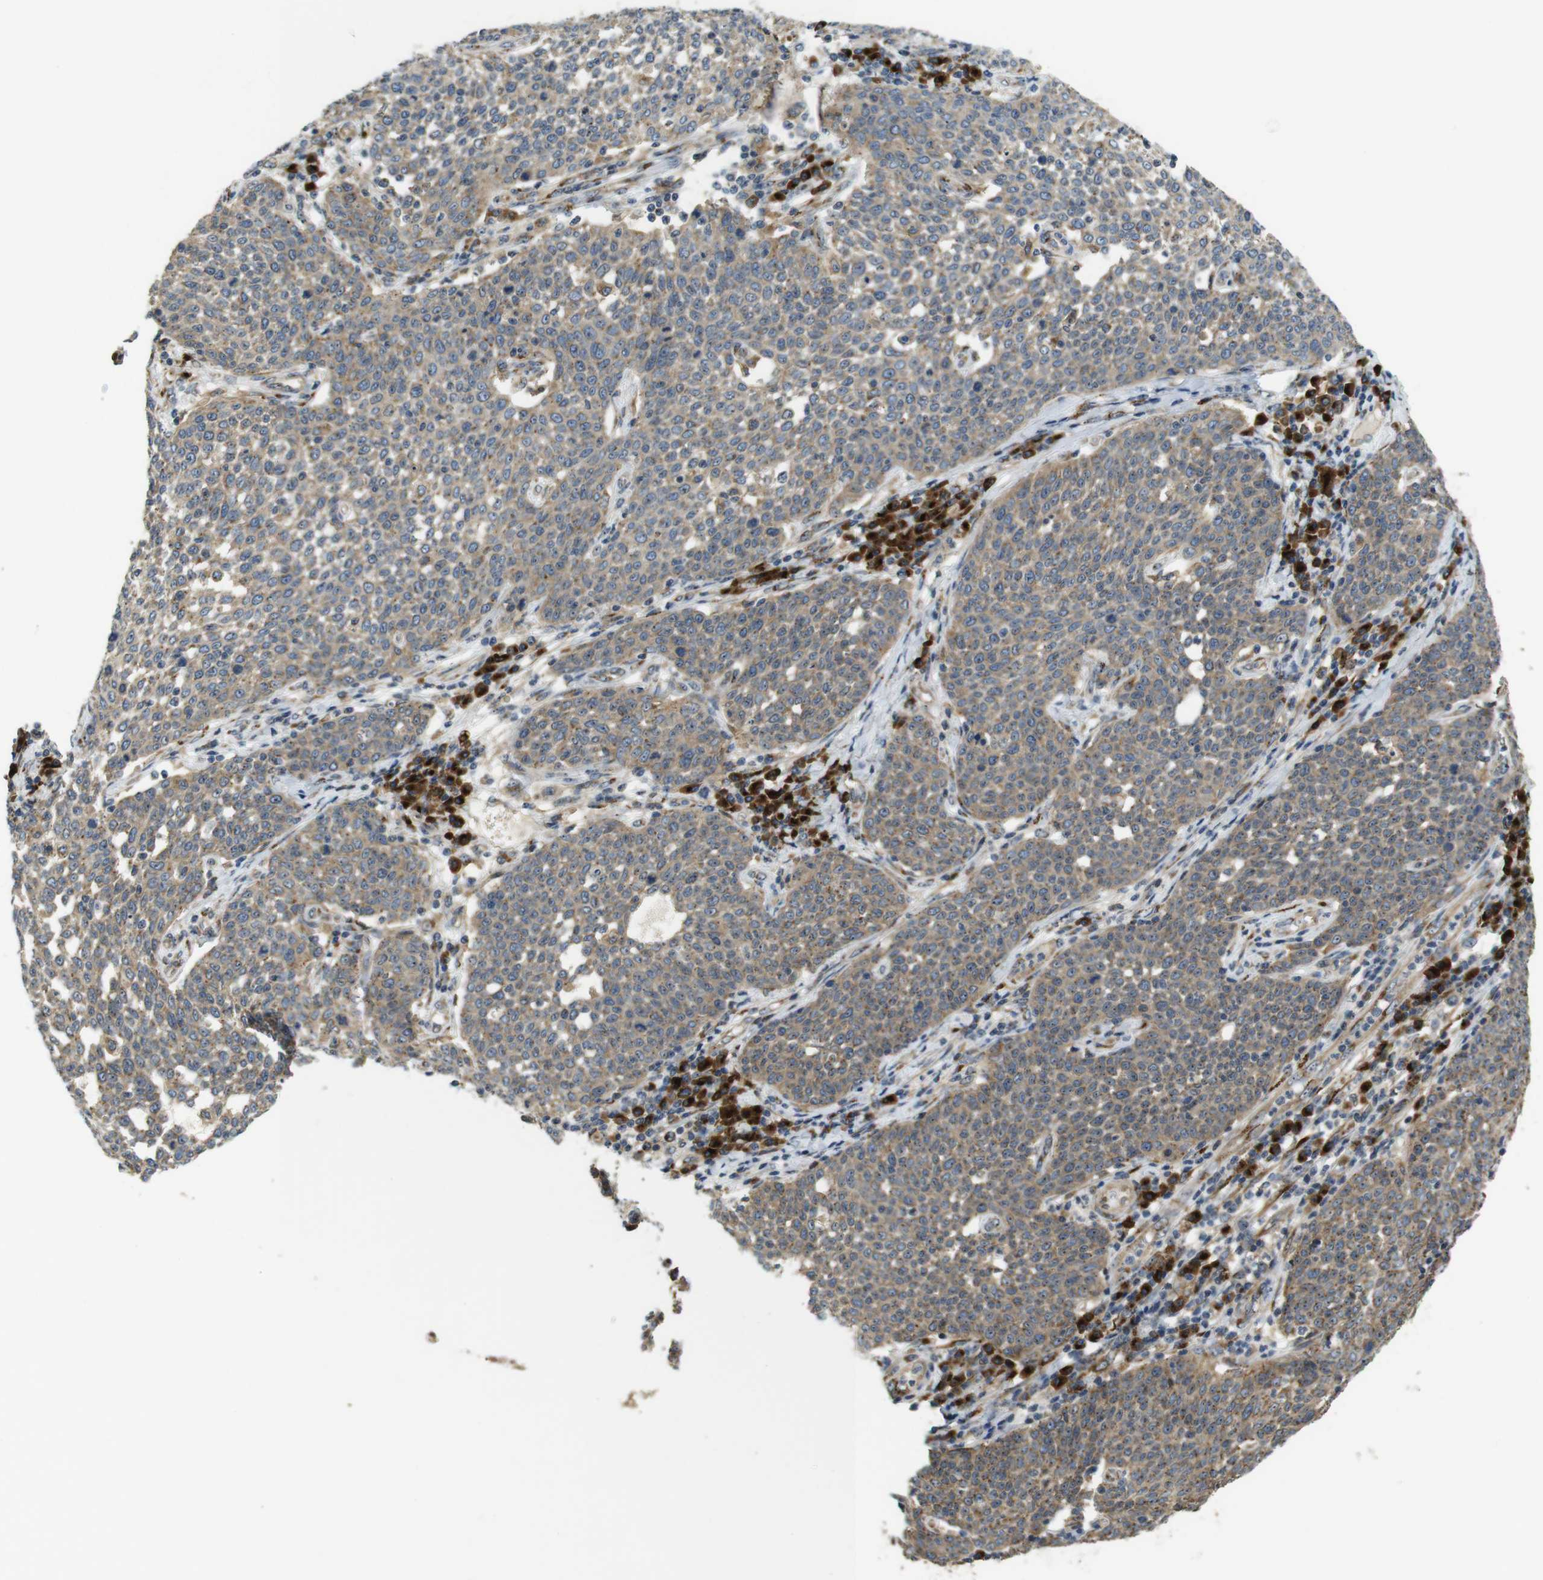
{"staining": {"intensity": "weak", "quantity": ">75%", "location": "cytoplasmic/membranous"}, "tissue": "cervical cancer", "cell_type": "Tumor cells", "image_type": "cancer", "snomed": [{"axis": "morphology", "description": "Squamous cell carcinoma, NOS"}, {"axis": "topography", "description": "Cervix"}], "caption": "IHC photomicrograph of neoplastic tissue: cervical squamous cell carcinoma stained using immunohistochemistry (IHC) reveals low levels of weak protein expression localized specifically in the cytoplasmic/membranous of tumor cells, appearing as a cytoplasmic/membranous brown color.", "gene": "TMEM143", "patient": {"sex": "female", "age": 34}}